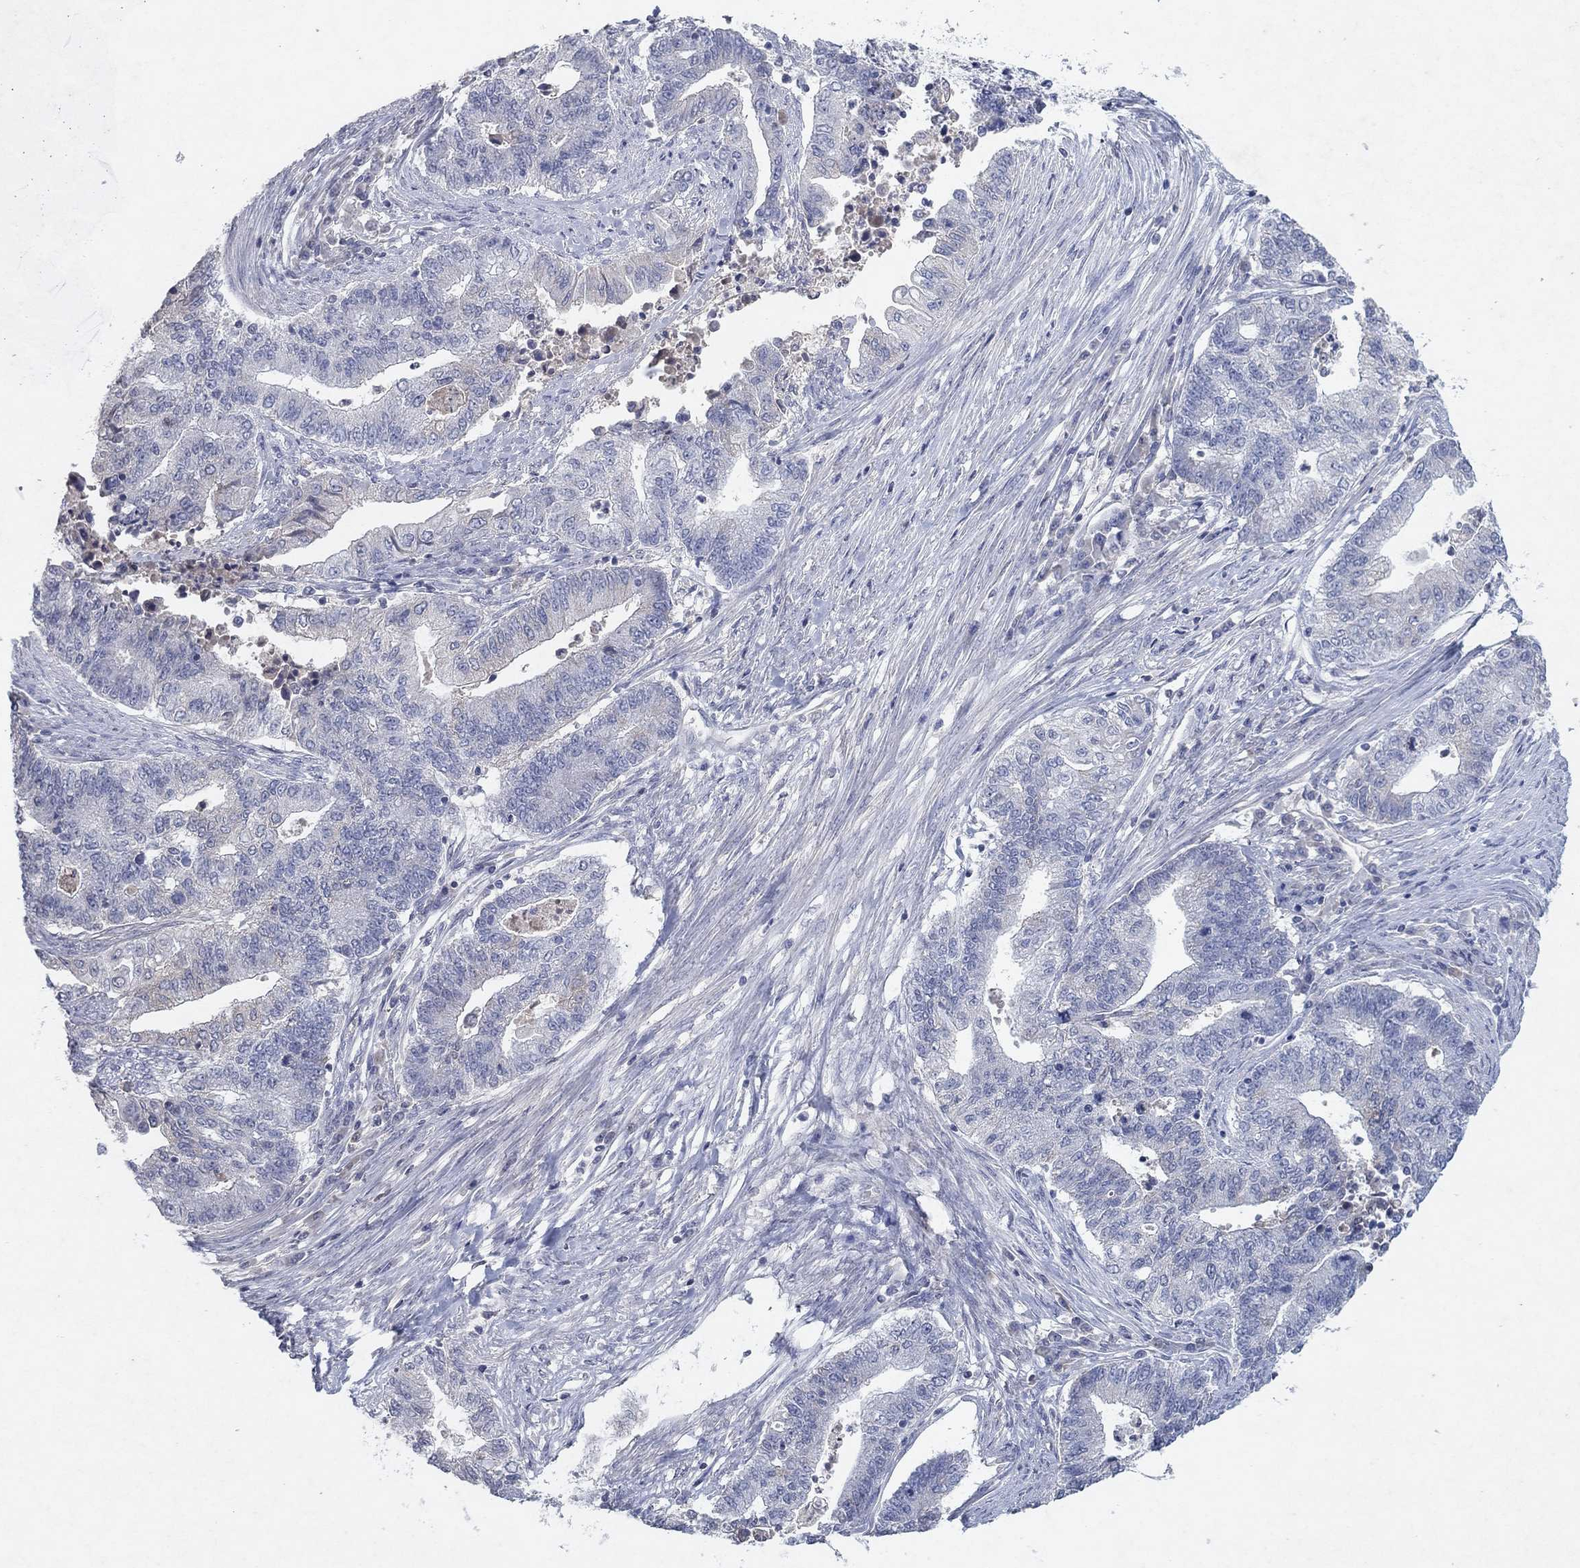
{"staining": {"intensity": "negative", "quantity": "none", "location": "none"}, "tissue": "endometrial cancer", "cell_type": "Tumor cells", "image_type": "cancer", "snomed": [{"axis": "morphology", "description": "Adenocarcinoma, NOS"}, {"axis": "topography", "description": "Uterus"}, {"axis": "topography", "description": "Endometrium"}], "caption": "Immunohistochemical staining of adenocarcinoma (endometrial) displays no significant staining in tumor cells.", "gene": "KRT40", "patient": {"sex": "female", "age": 54}}